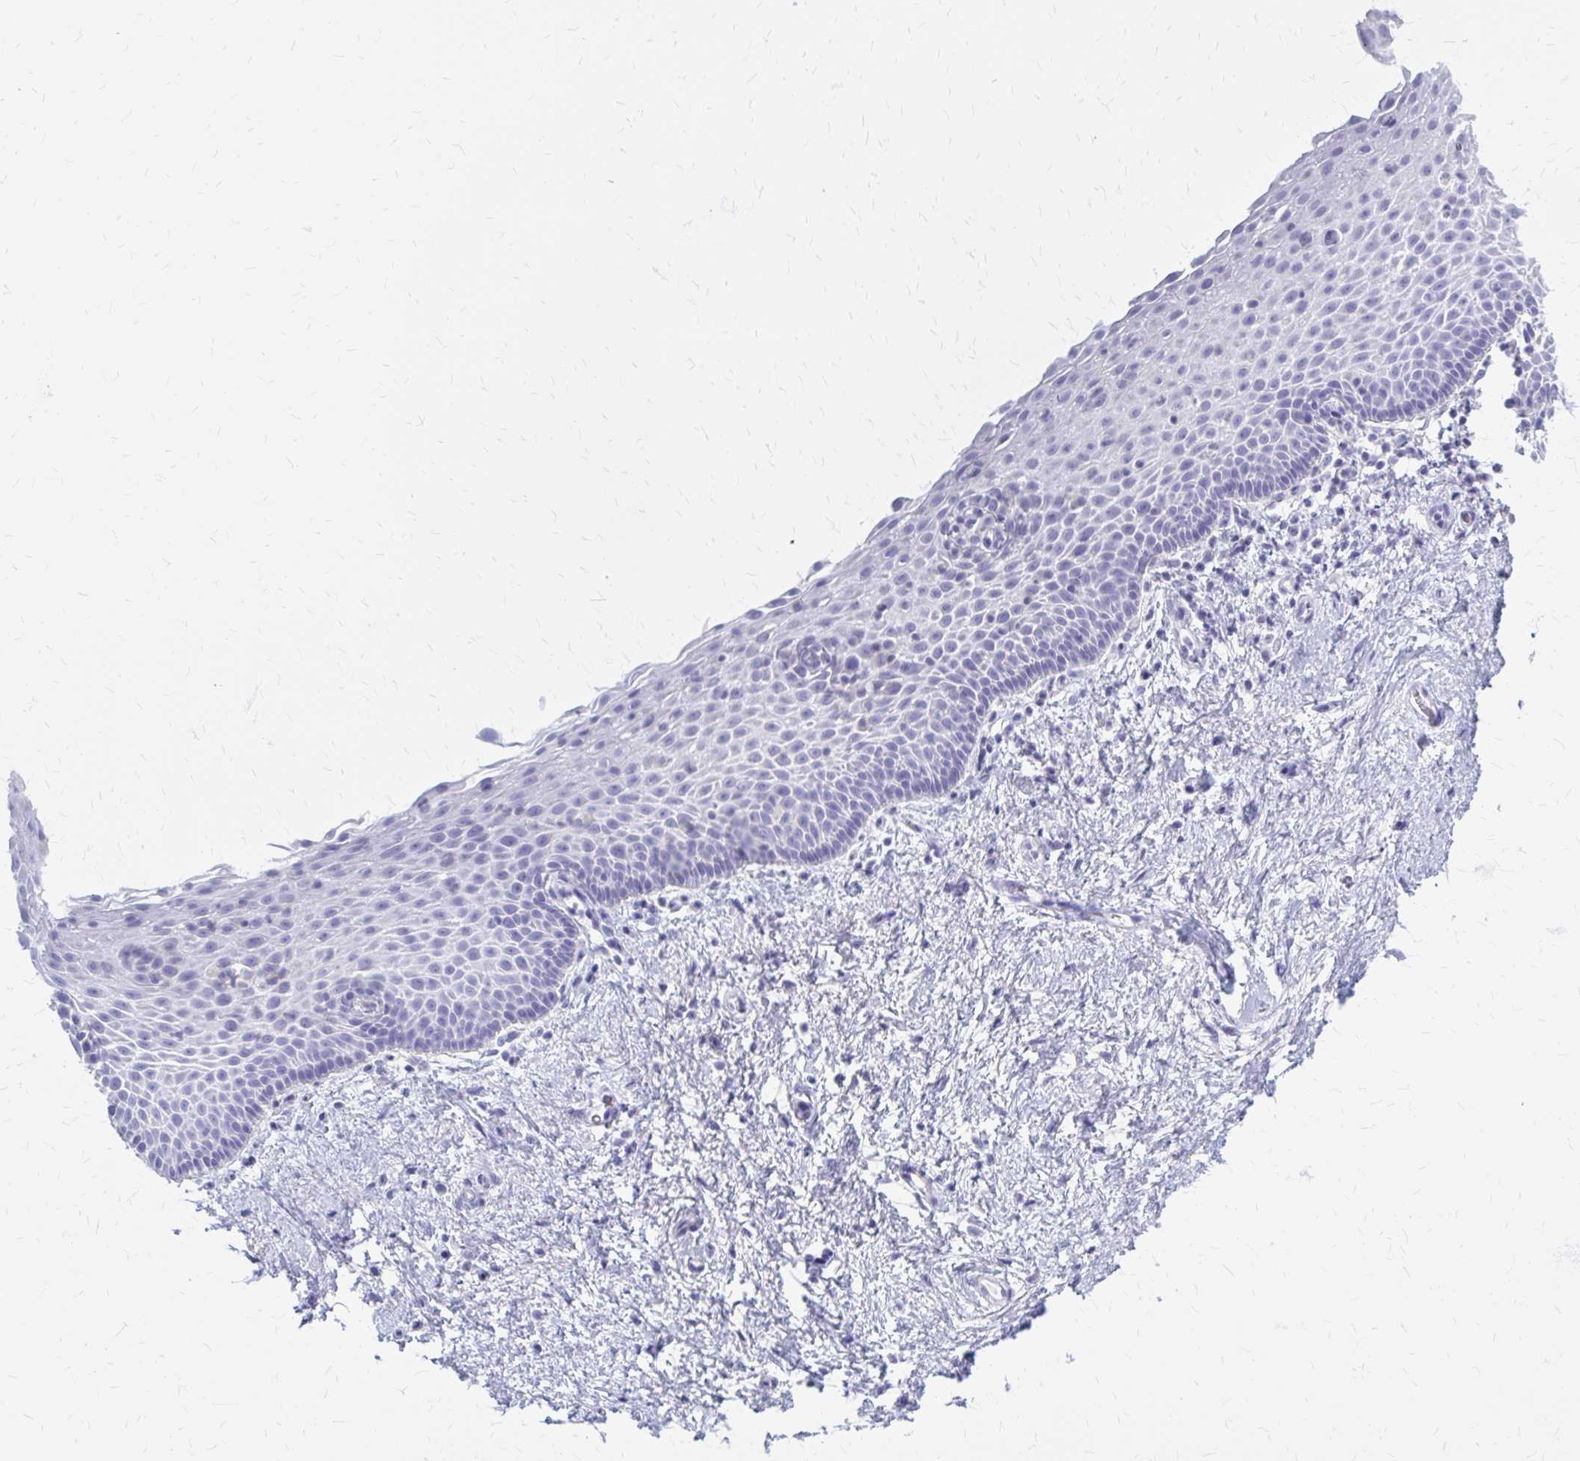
{"staining": {"intensity": "negative", "quantity": "none", "location": "none"}, "tissue": "vagina", "cell_type": "Squamous epithelial cells", "image_type": "normal", "snomed": [{"axis": "morphology", "description": "Normal tissue, NOS"}, {"axis": "topography", "description": "Vagina"}], "caption": "Immunohistochemical staining of normal vagina demonstrates no significant positivity in squamous epithelial cells.", "gene": "KLHDC7A", "patient": {"sex": "female", "age": 61}}